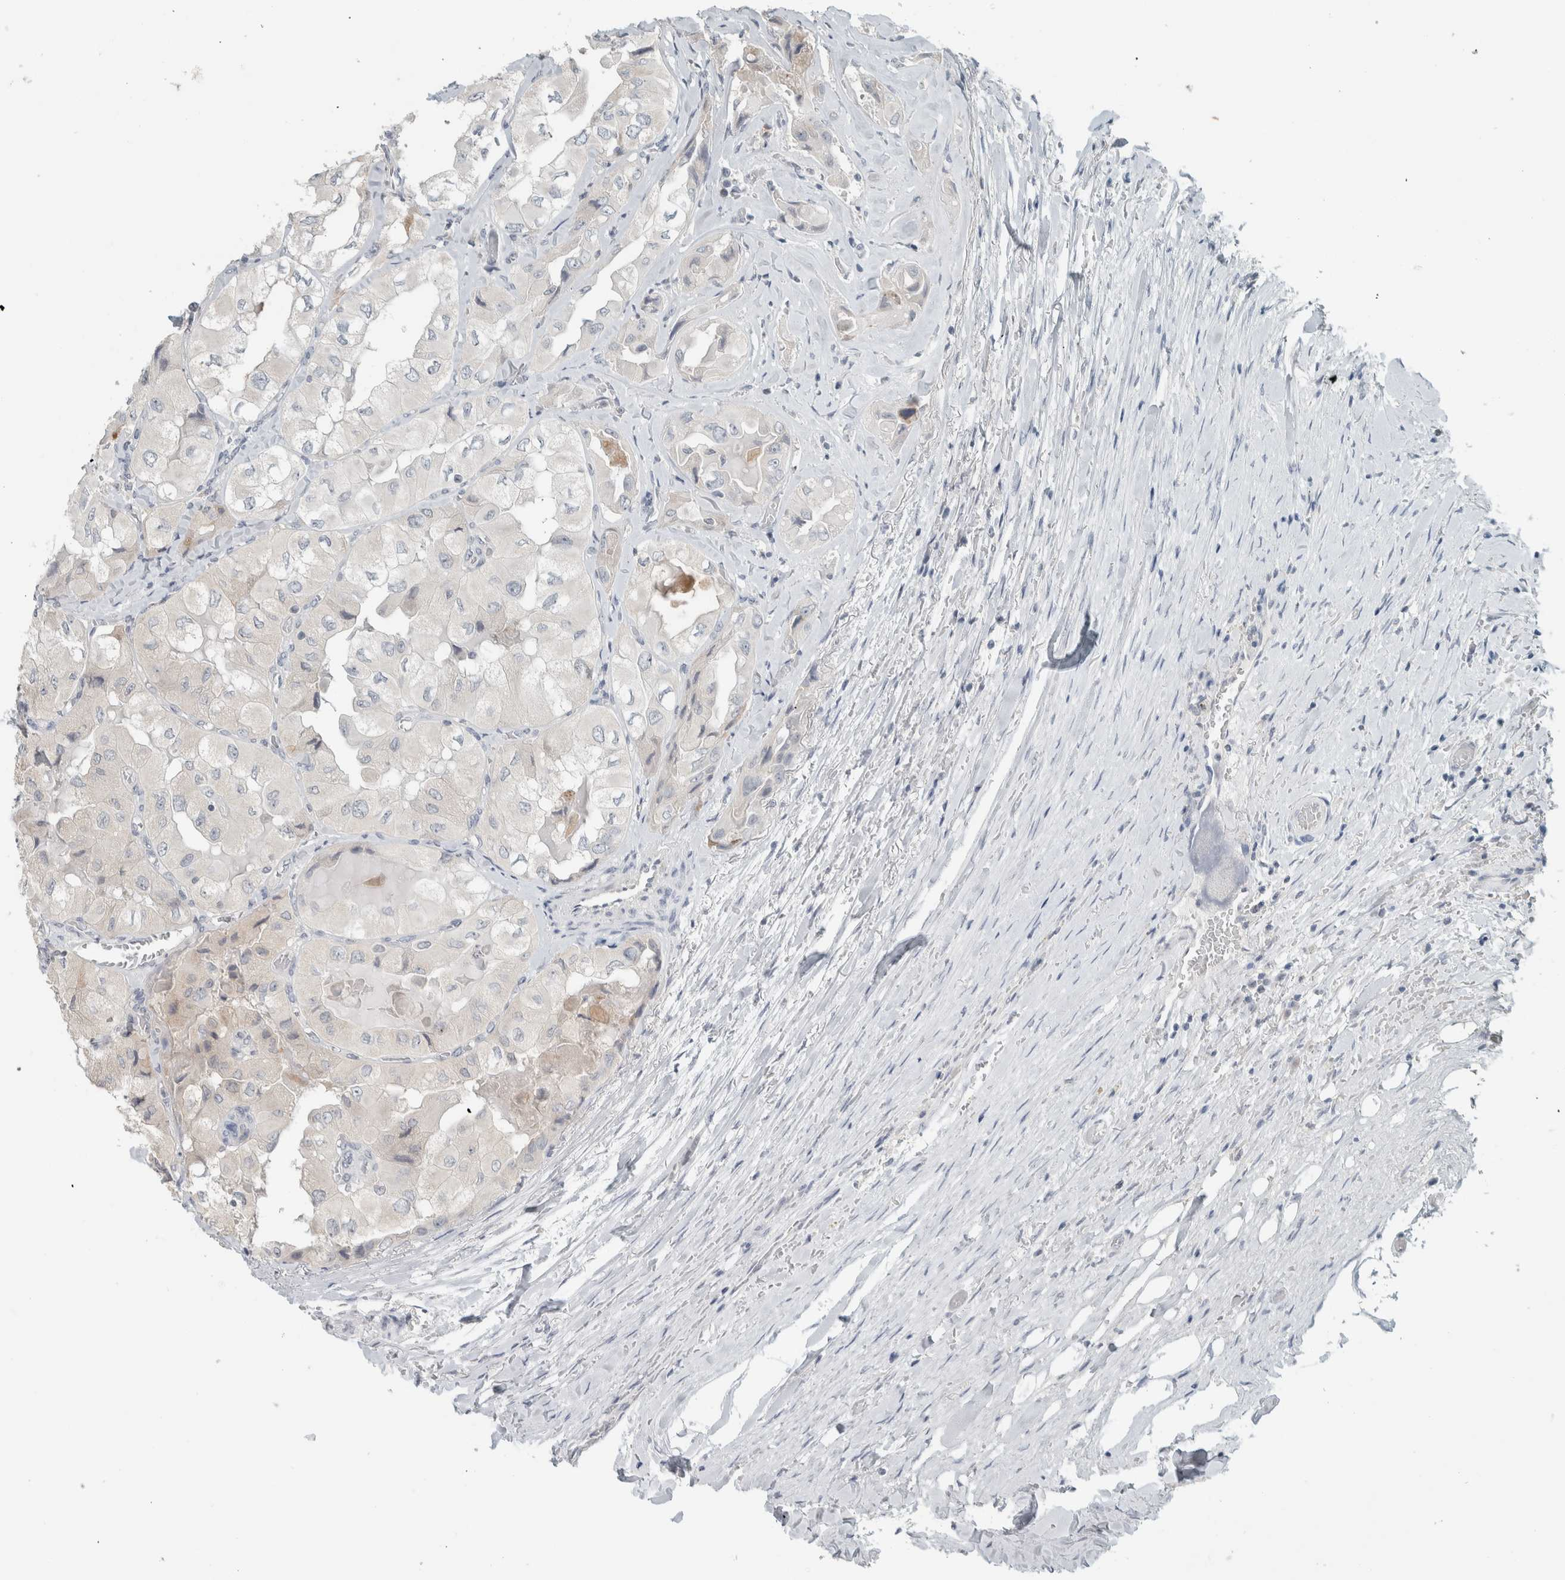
{"staining": {"intensity": "negative", "quantity": "none", "location": "none"}, "tissue": "thyroid cancer", "cell_type": "Tumor cells", "image_type": "cancer", "snomed": [{"axis": "morphology", "description": "Papillary adenocarcinoma, NOS"}, {"axis": "topography", "description": "Thyroid gland"}], "caption": "Human thyroid cancer stained for a protein using IHC reveals no staining in tumor cells.", "gene": "TRIT1", "patient": {"sex": "female", "age": 59}}